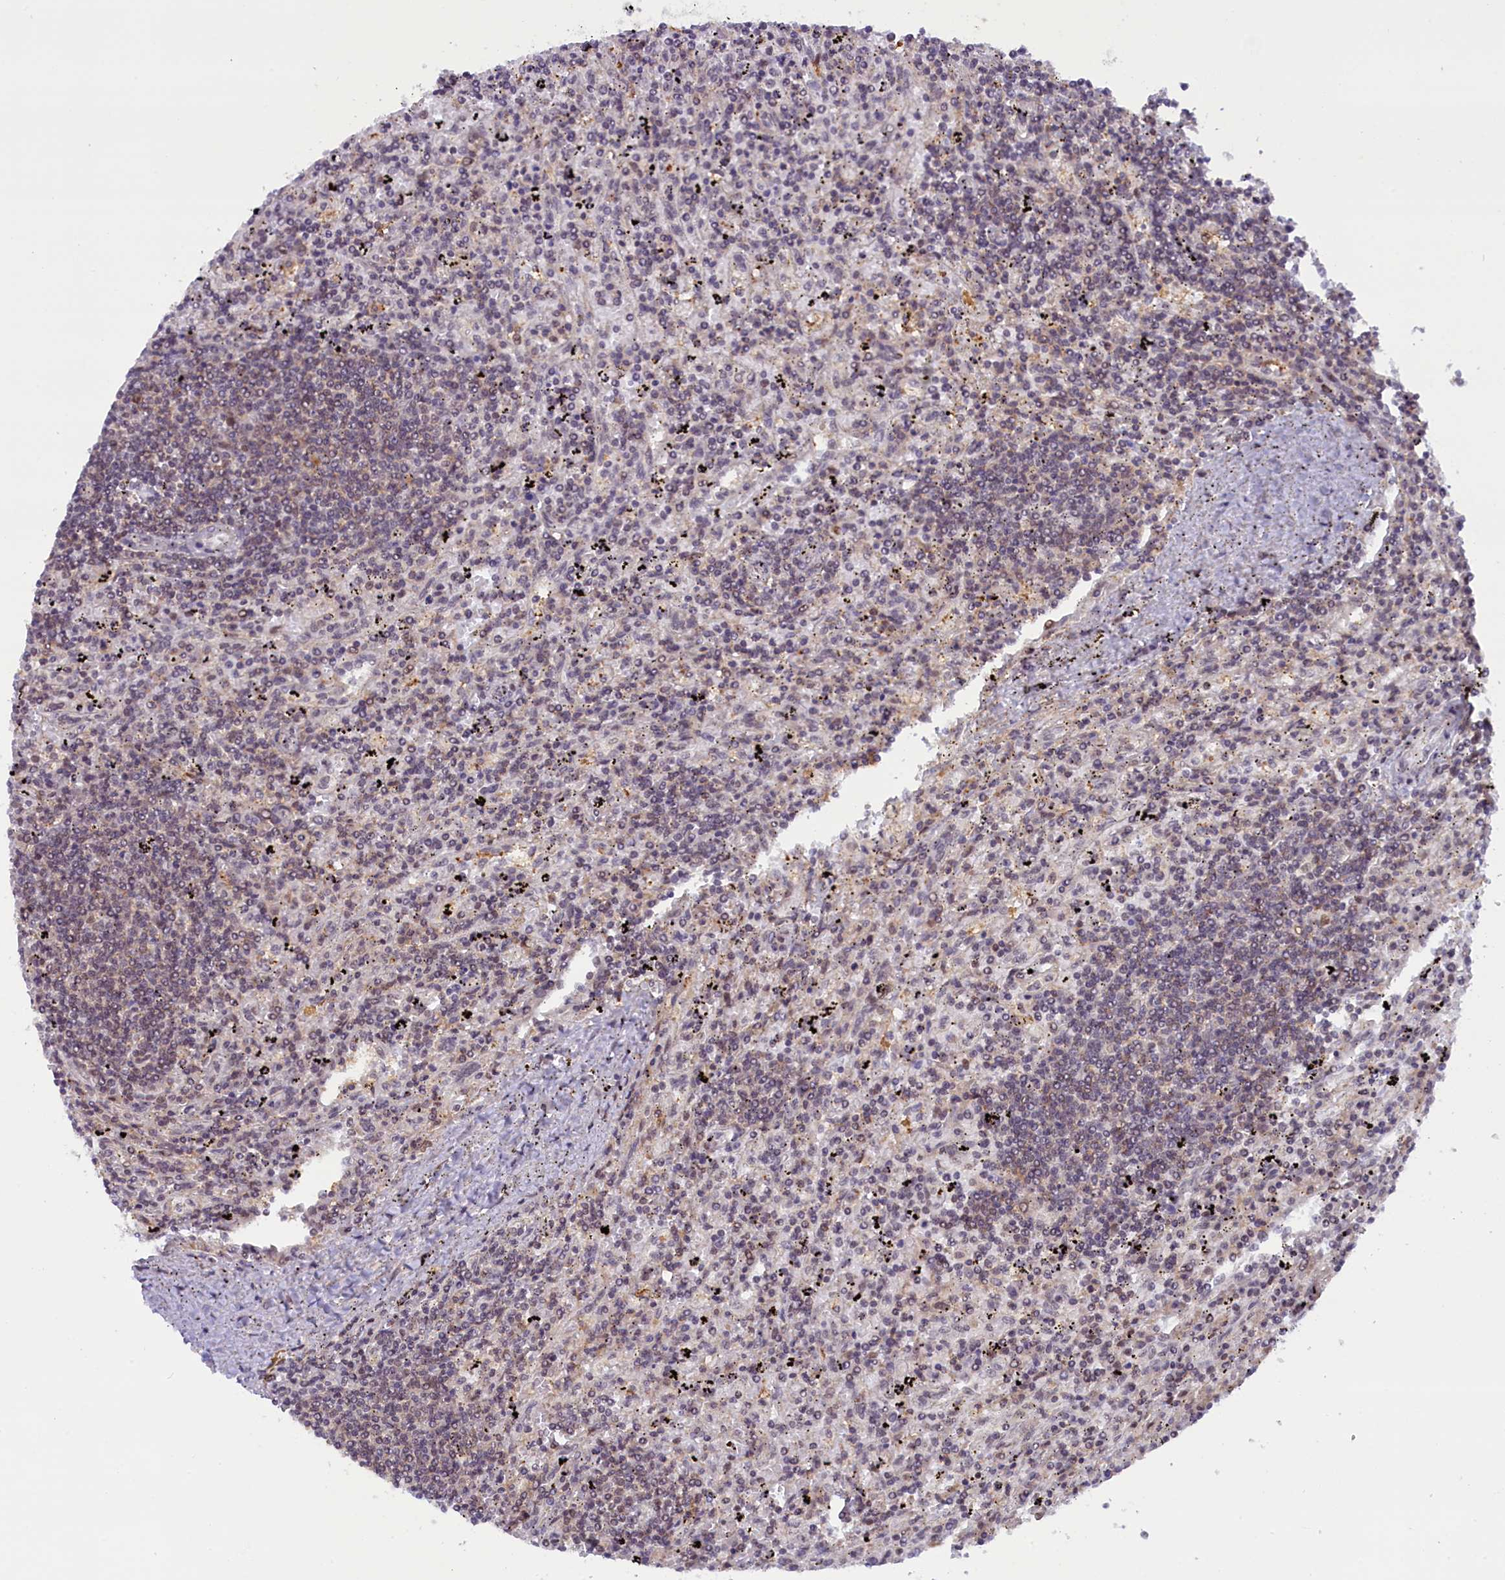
{"staining": {"intensity": "negative", "quantity": "none", "location": "none"}, "tissue": "lymphoma", "cell_type": "Tumor cells", "image_type": "cancer", "snomed": [{"axis": "morphology", "description": "Malignant lymphoma, non-Hodgkin's type, Low grade"}, {"axis": "topography", "description": "Spleen"}], "caption": "This is an IHC histopathology image of low-grade malignant lymphoma, non-Hodgkin's type. There is no positivity in tumor cells.", "gene": "FCHO1", "patient": {"sex": "male", "age": 76}}